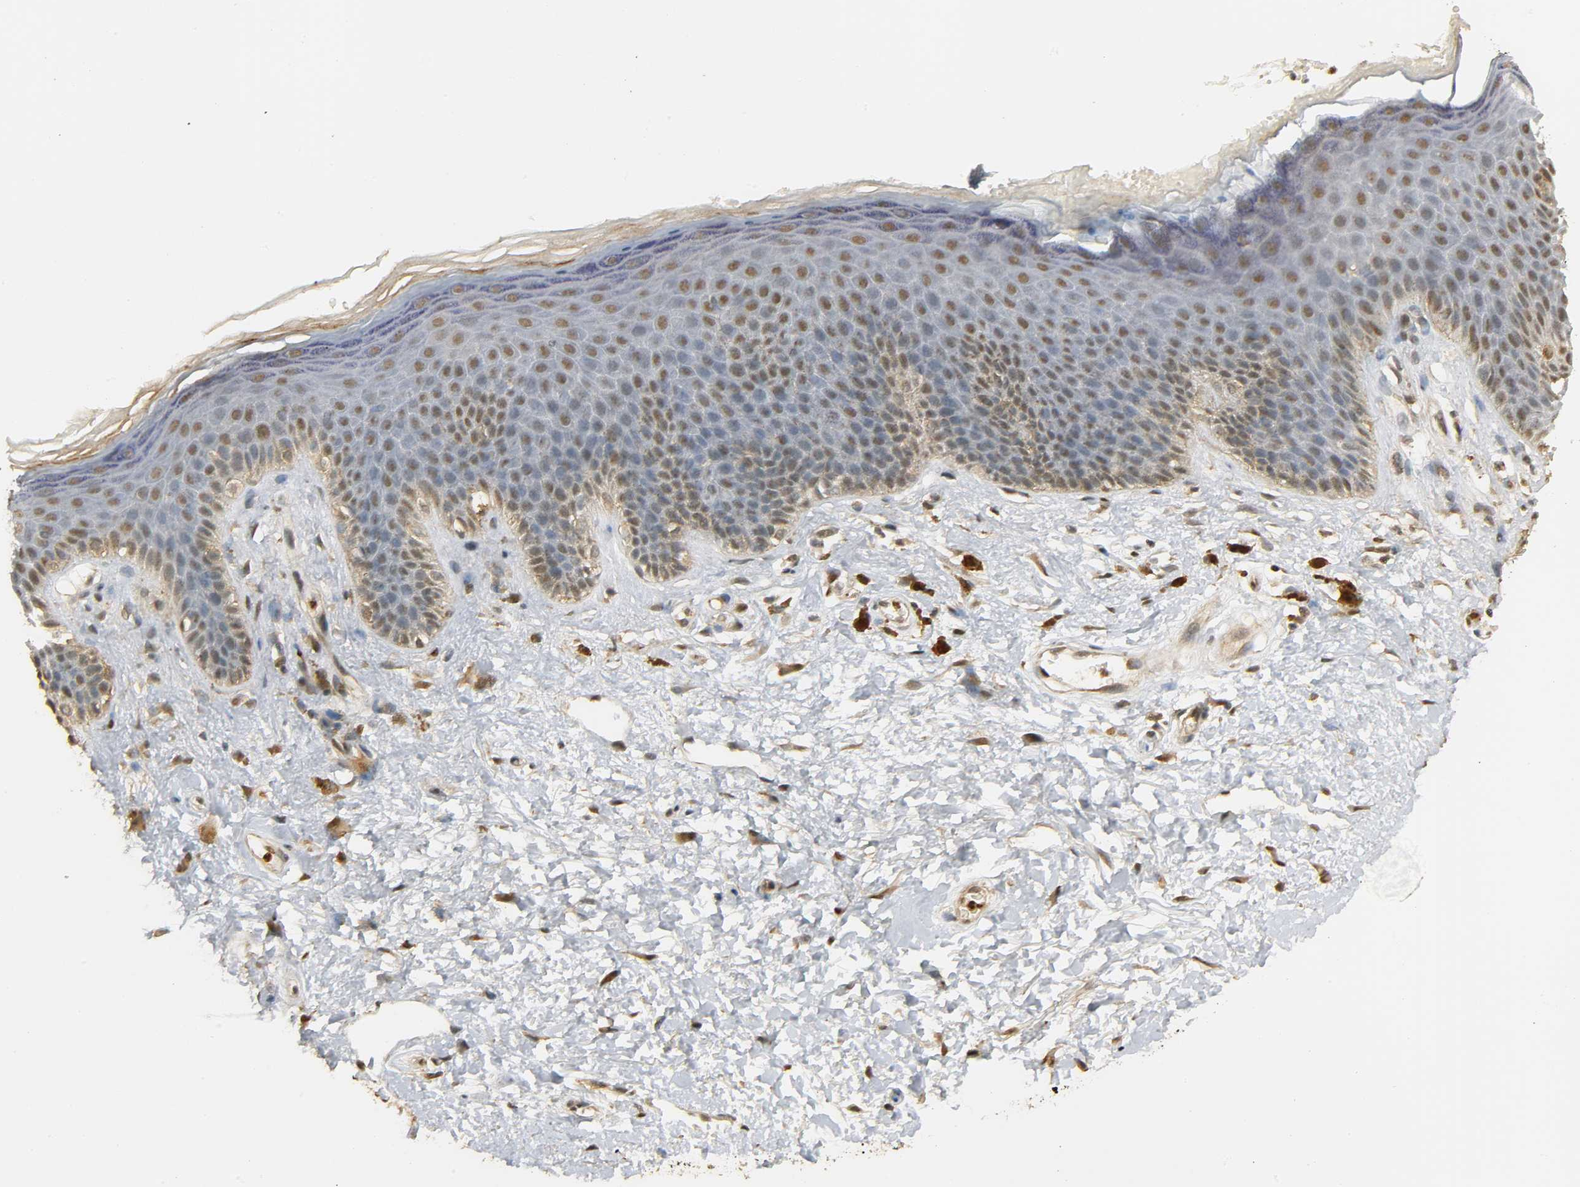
{"staining": {"intensity": "moderate", "quantity": "25%-75%", "location": "nuclear"}, "tissue": "skin", "cell_type": "Epidermal cells", "image_type": "normal", "snomed": [{"axis": "morphology", "description": "Normal tissue, NOS"}, {"axis": "topography", "description": "Anal"}], "caption": "IHC (DAB) staining of benign human skin displays moderate nuclear protein expression in about 25%-75% of epidermal cells.", "gene": "ZFPM2", "patient": {"sex": "female", "age": 46}}